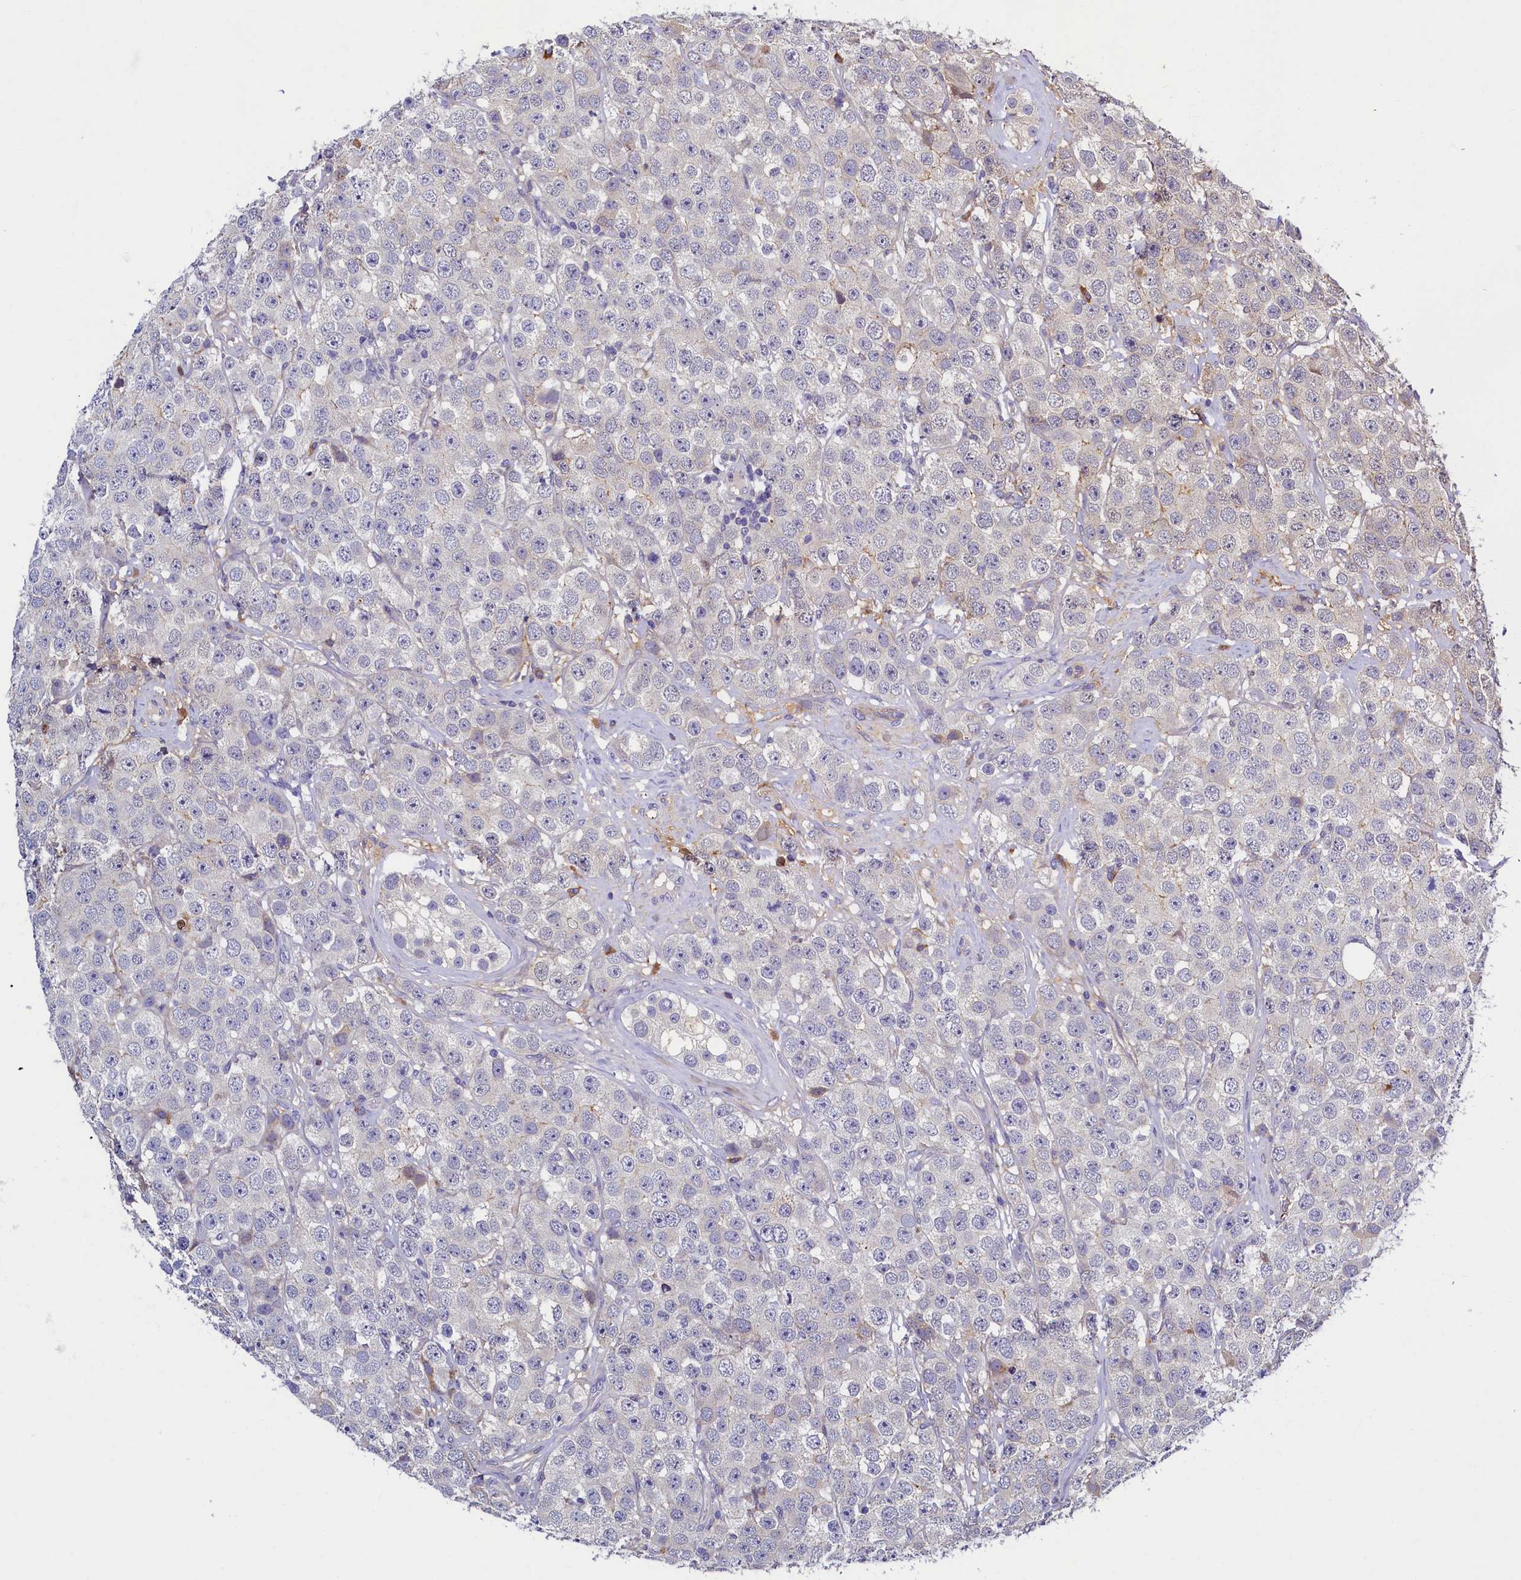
{"staining": {"intensity": "negative", "quantity": "none", "location": "none"}, "tissue": "testis cancer", "cell_type": "Tumor cells", "image_type": "cancer", "snomed": [{"axis": "morphology", "description": "Seminoma, NOS"}, {"axis": "topography", "description": "Testis"}], "caption": "Tumor cells are negative for brown protein staining in seminoma (testis).", "gene": "SLC16A14", "patient": {"sex": "male", "age": 28}}